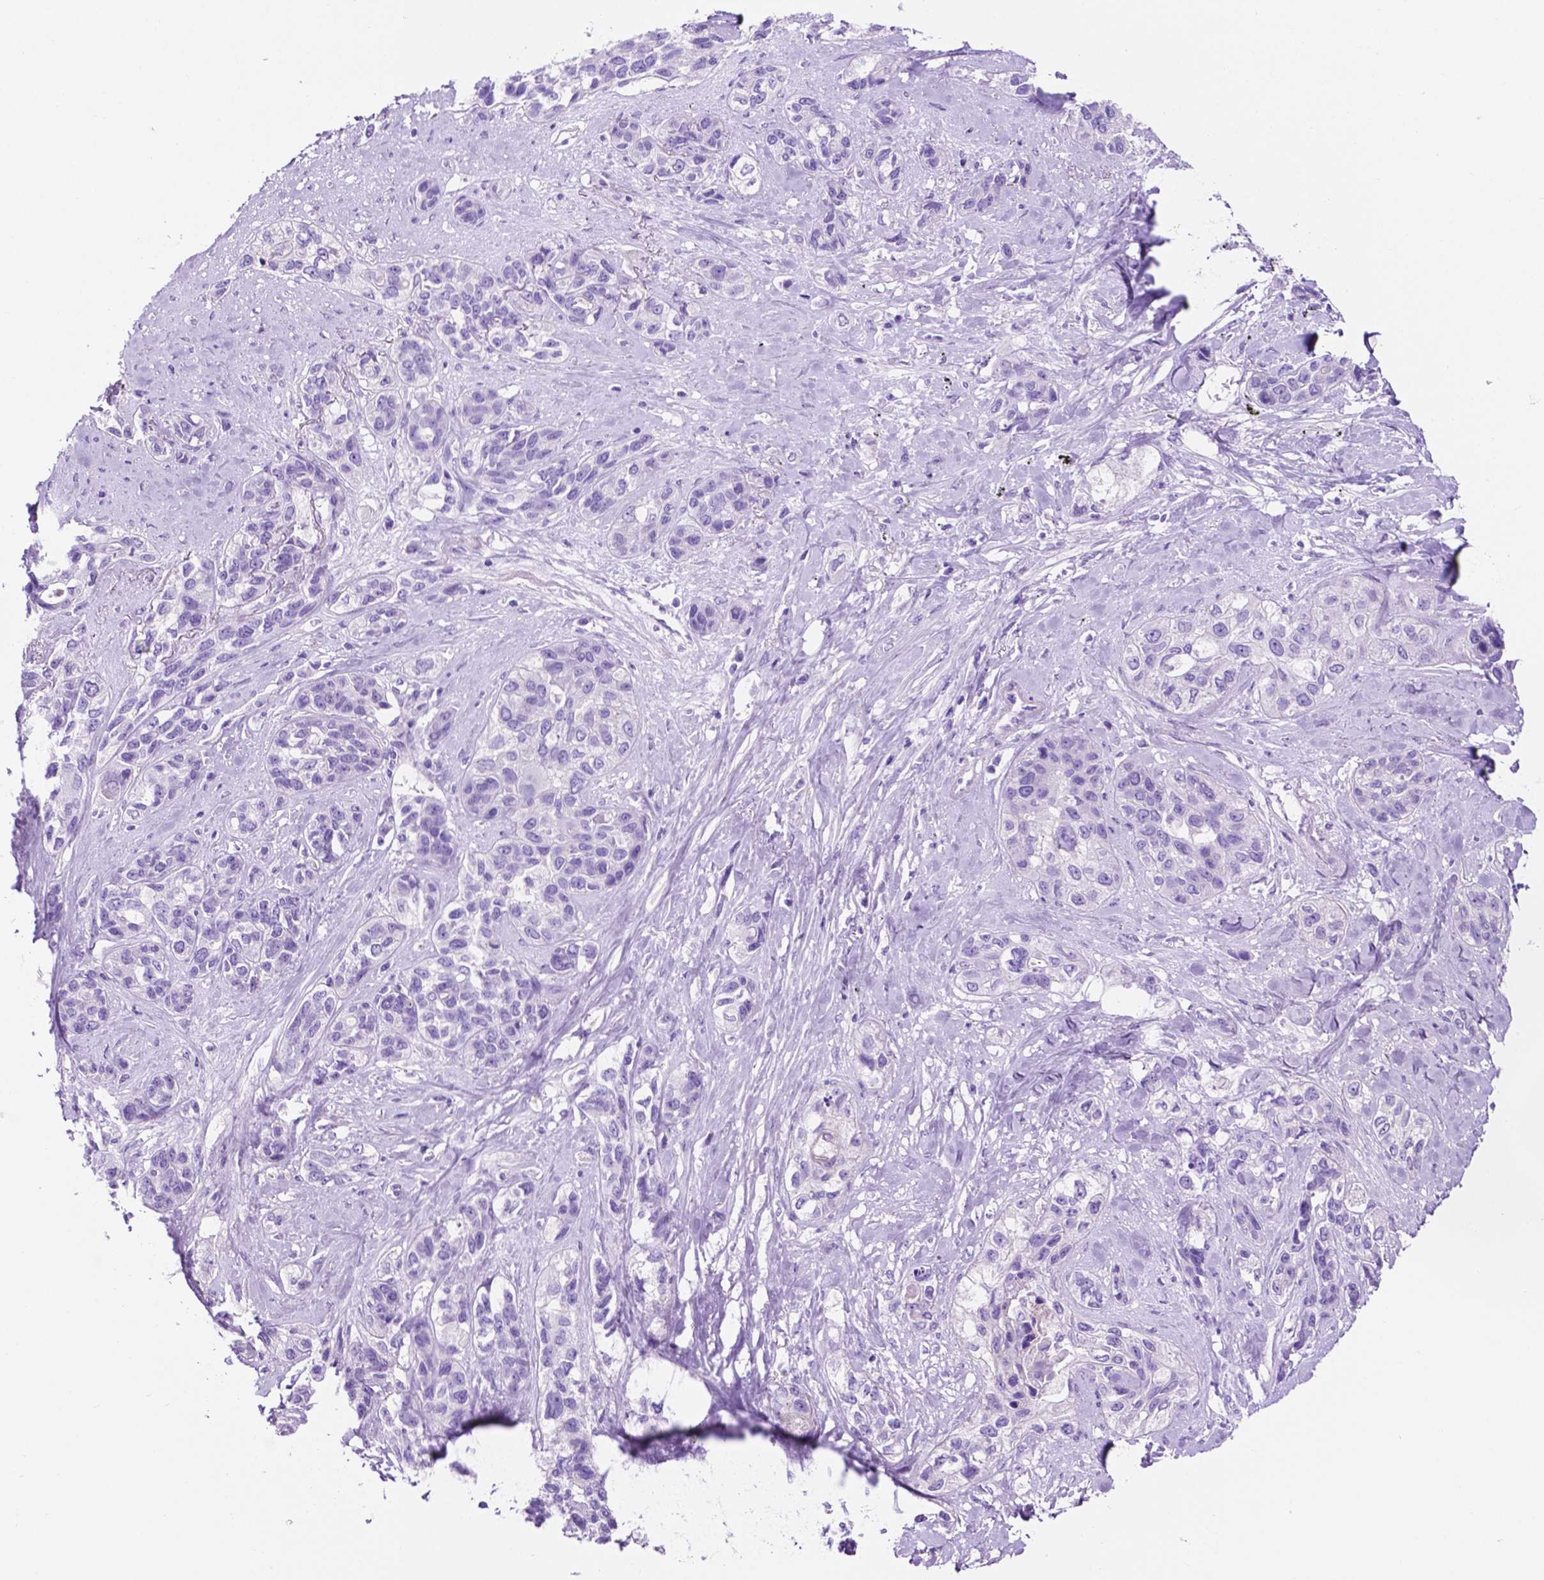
{"staining": {"intensity": "negative", "quantity": "none", "location": "none"}, "tissue": "lung cancer", "cell_type": "Tumor cells", "image_type": "cancer", "snomed": [{"axis": "morphology", "description": "Squamous cell carcinoma, NOS"}, {"axis": "topography", "description": "Lung"}], "caption": "This is an immunohistochemistry photomicrograph of human lung cancer (squamous cell carcinoma). There is no expression in tumor cells.", "gene": "IGFN1", "patient": {"sex": "female", "age": 70}}